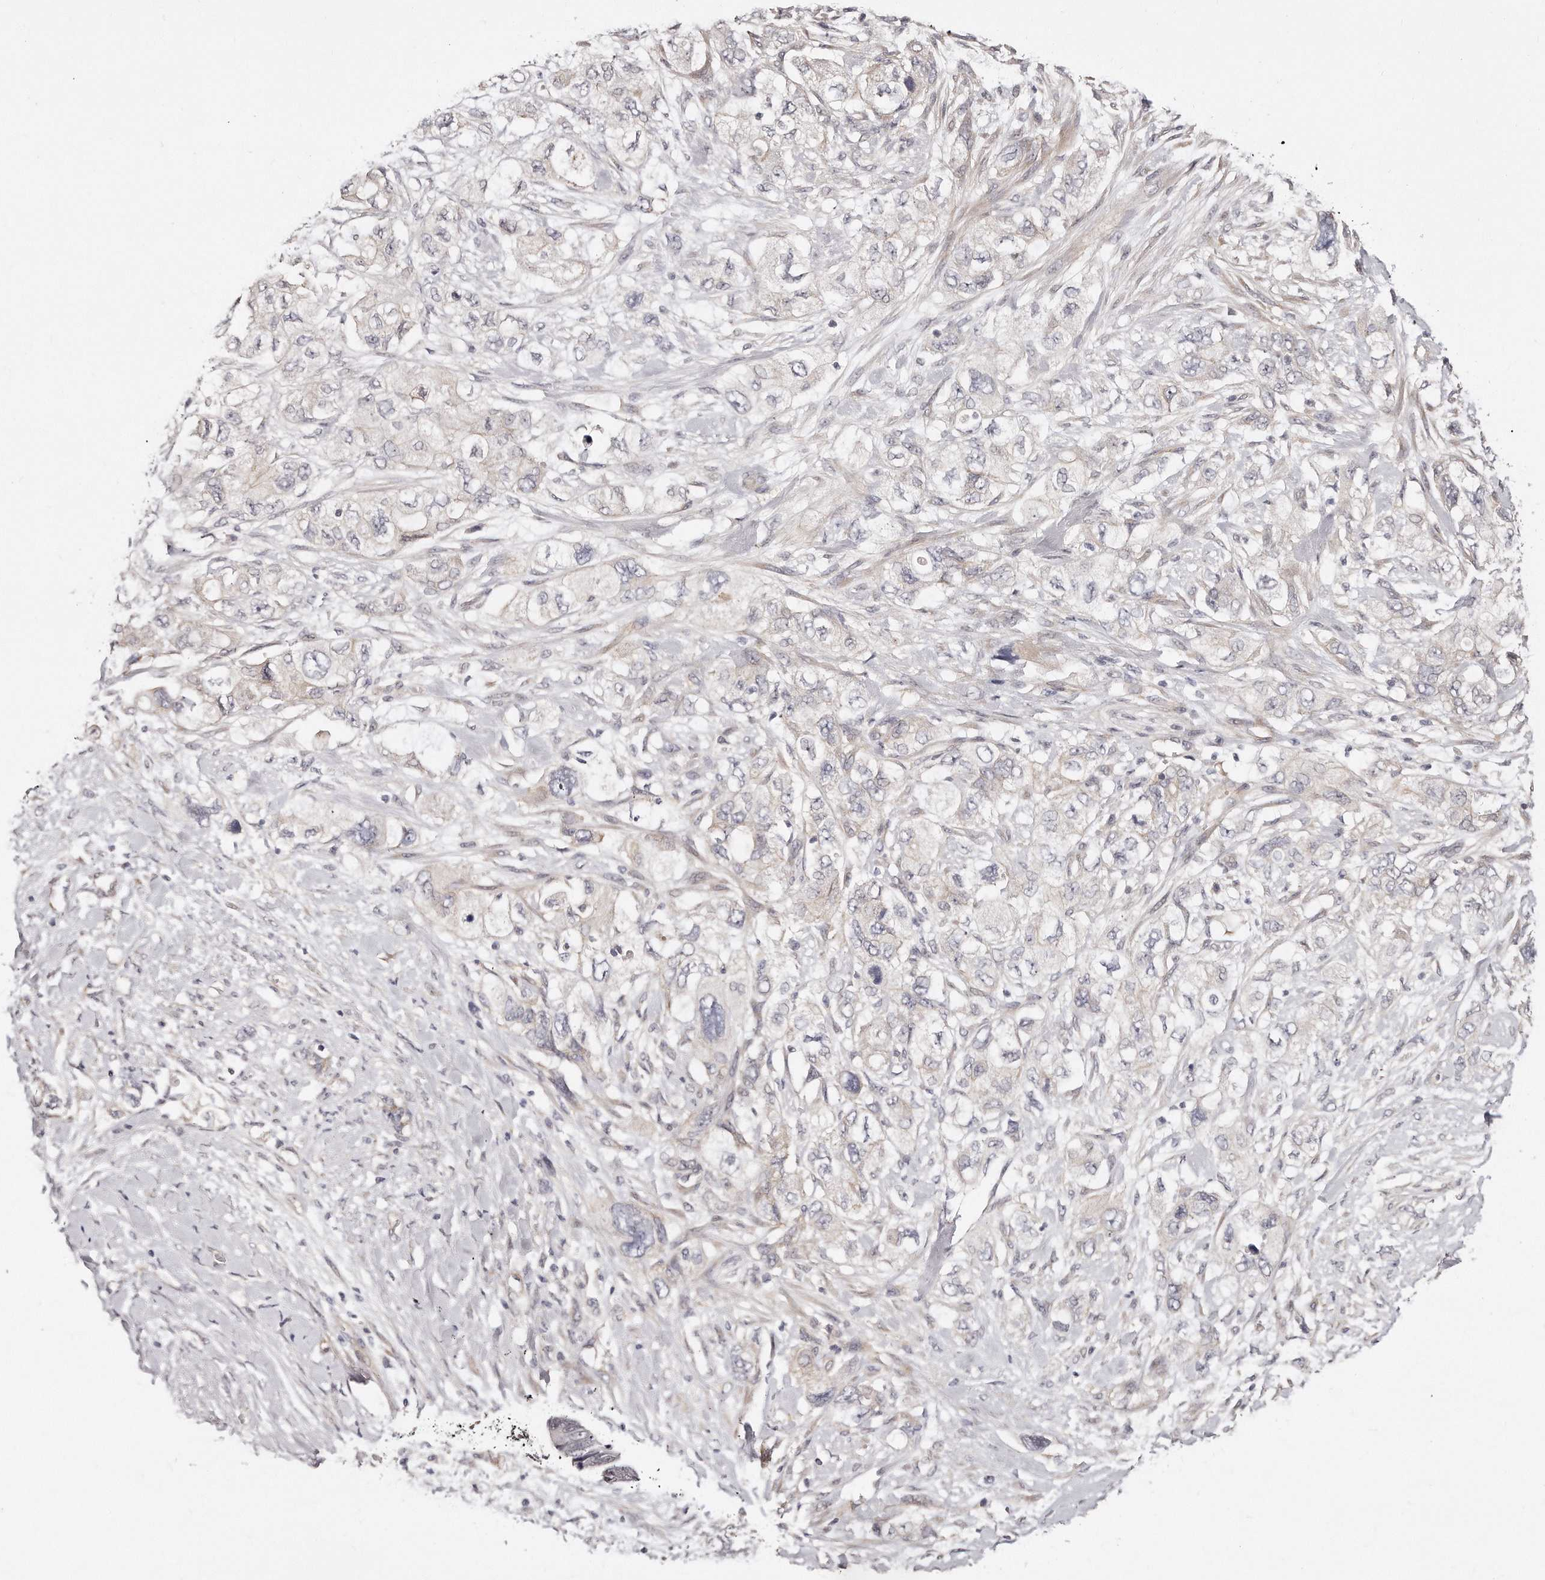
{"staining": {"intensity": "negative", "quantity": "none", "location": "none"}, "tissue": "pancreatic cancer", "cell_type": "Tumor cells", "image_type": "cancer", "snomed": [{"axis": "morphology", "description": "Adenocarcinoma, NOS"}, {"axis": "topography", "description": "Pancreas"}], "caption": "There is no significant staining in tumor cells of pancreatic adenocarcinoma.", "gene": "CASZ1", "patient": {"sex": "female", "age": 73}}